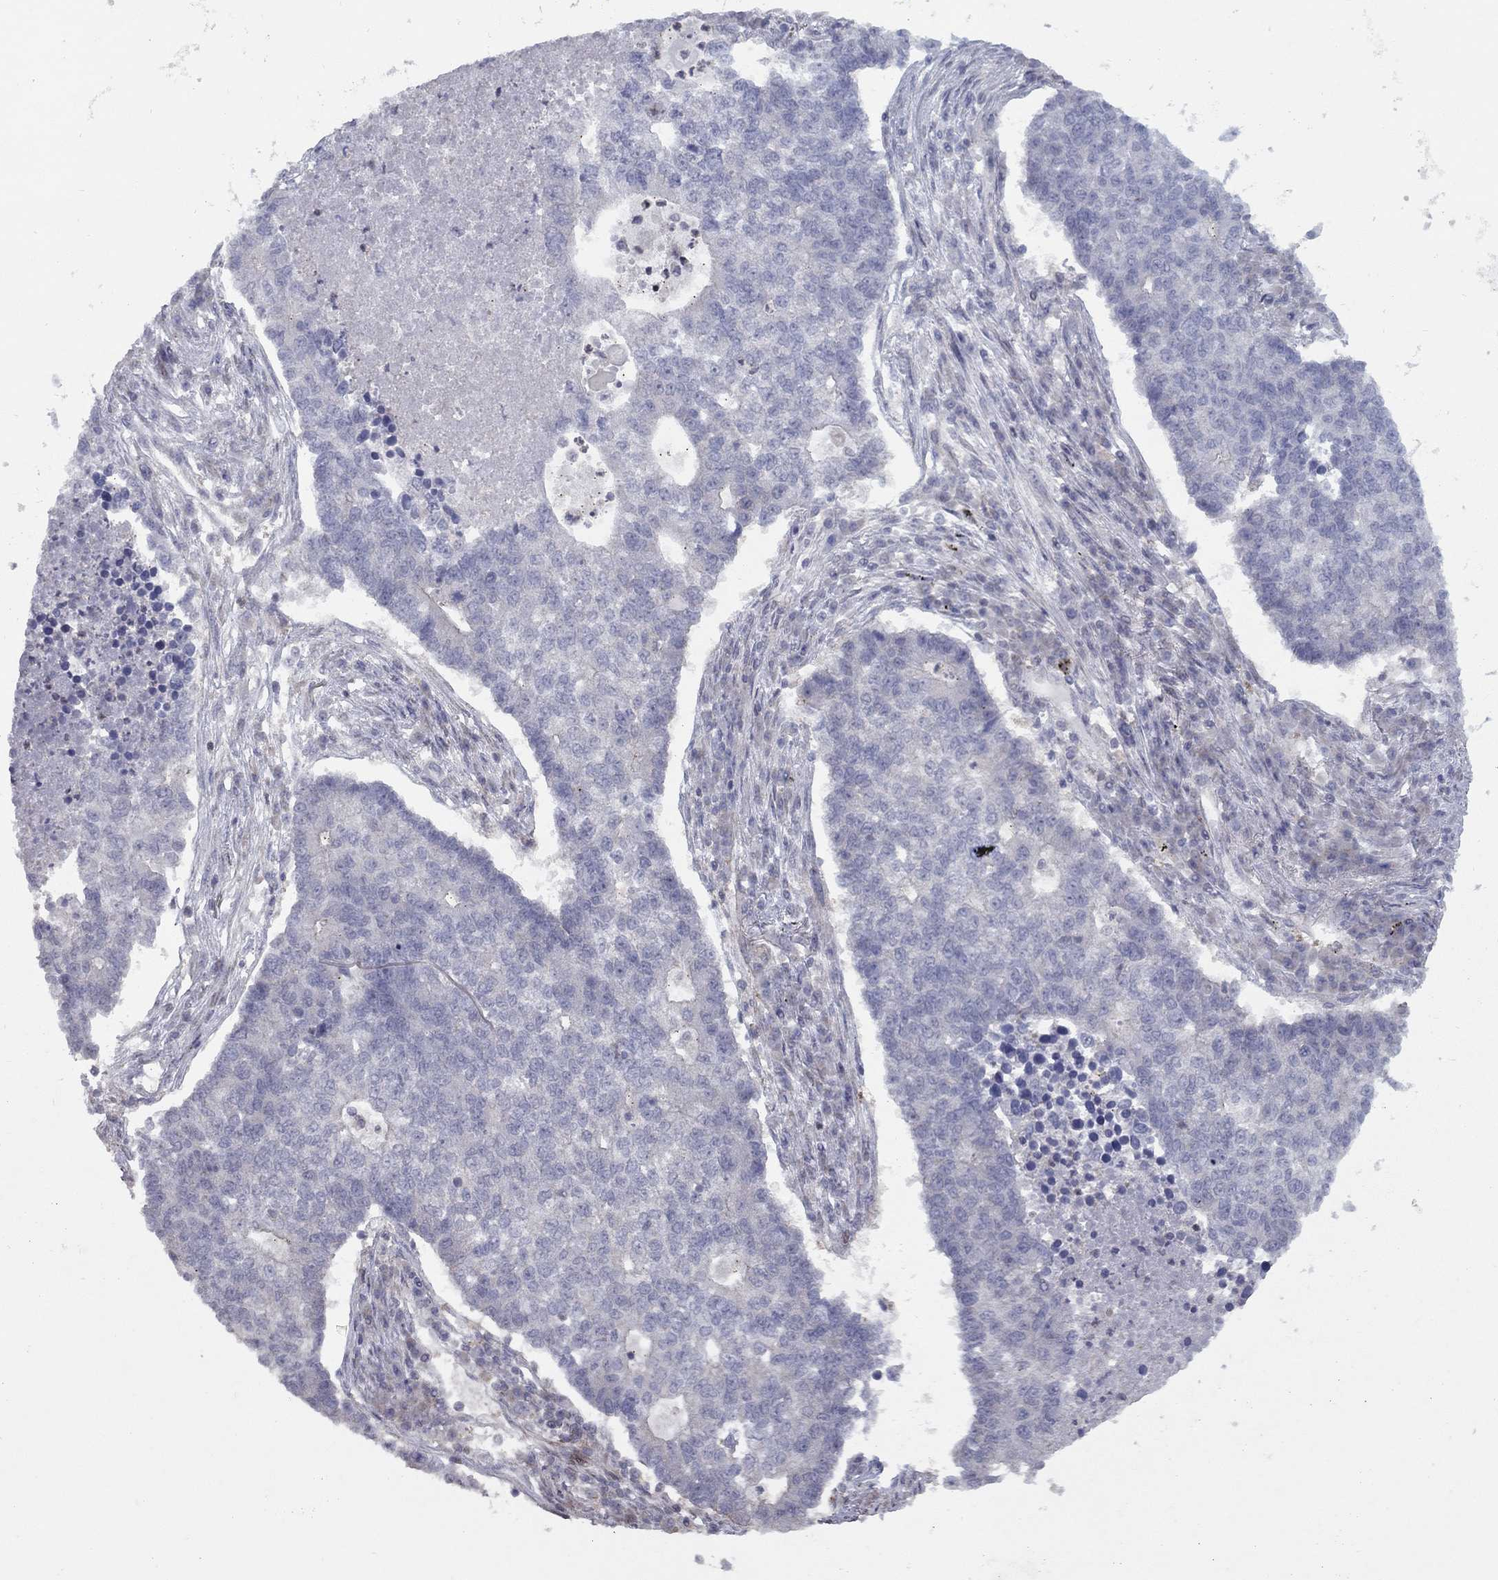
{"staining": {"intensity": "negative", "quantity": "none", "location": "none"}, "tissue": "lung cancer", "cell_type": "Tumor cells", "image_type": "cancer", "snomed": [{"axis": "morphology", "description": "Adenocarcinoma, NOS"}, {"axis": "topography", "description": "Lung"}], "caption": "The histopathology image exhibits no significant positivity in tumor cells of adenocarcinoma (lung).", "gene": "DUSP7", "patient": {"sex": "male", "age": 57}}